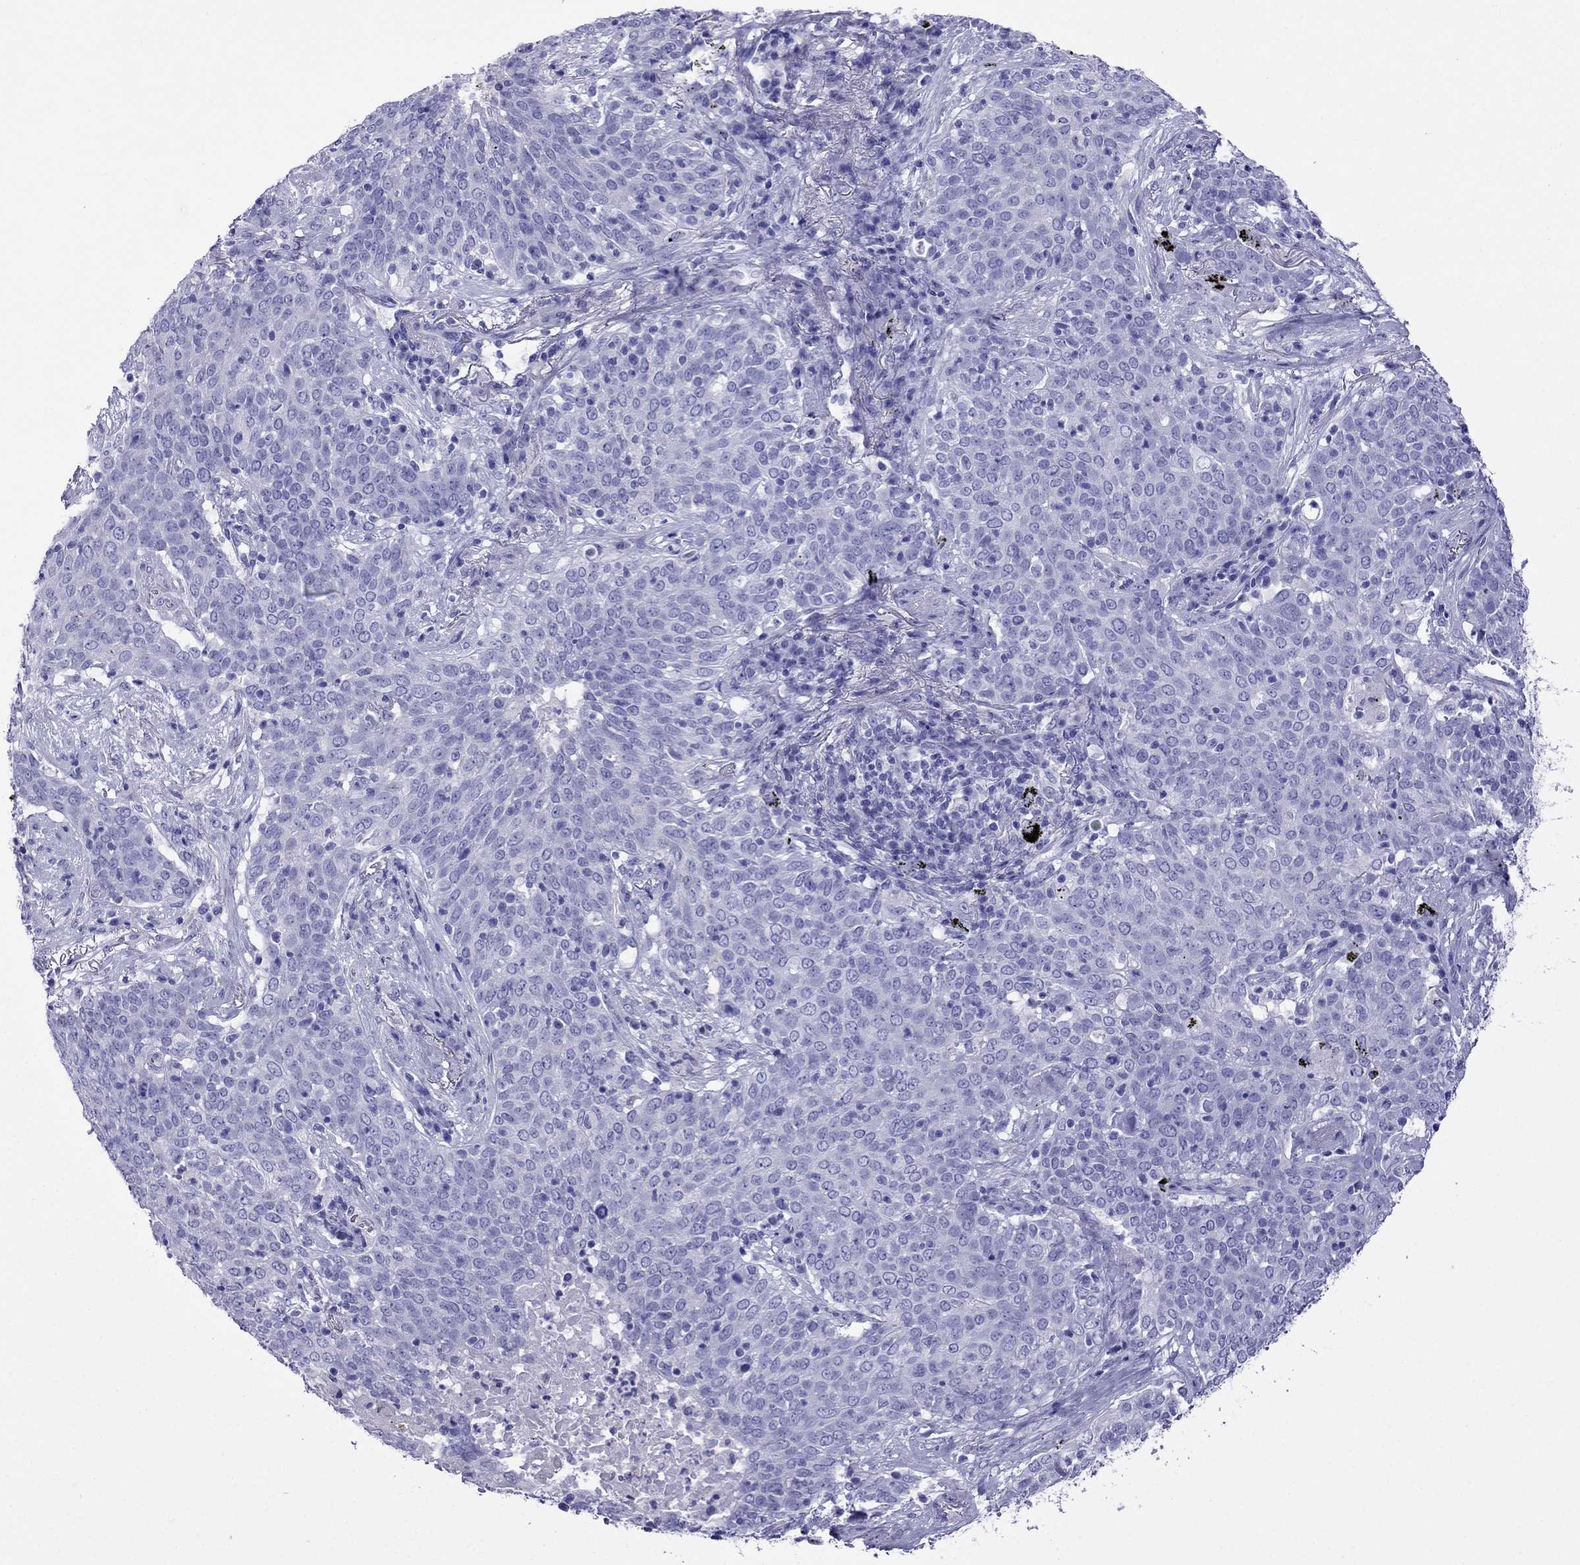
{"staining": {"intensity": "negative", "quantity": "none", "location": "none"}, "tissue": "lung cancer", "cell_type": "Tumor cells", "image_type": "cancer", "snomed": [{"axis": "morphology", "description": "Squamous cell carcinoma, NOS"}, {"axis": "topography", "description": "Lung"}], "caption": "DAB (3,3'-diaminobenzidine) immunohistochemical staining of human lung squamous cell carcinoma exhibits no significant staining in tumor cells. Nuclei are stained in blue.", "gene": "CRYBA1", "patient": {"sex": "male", "age": 82}}